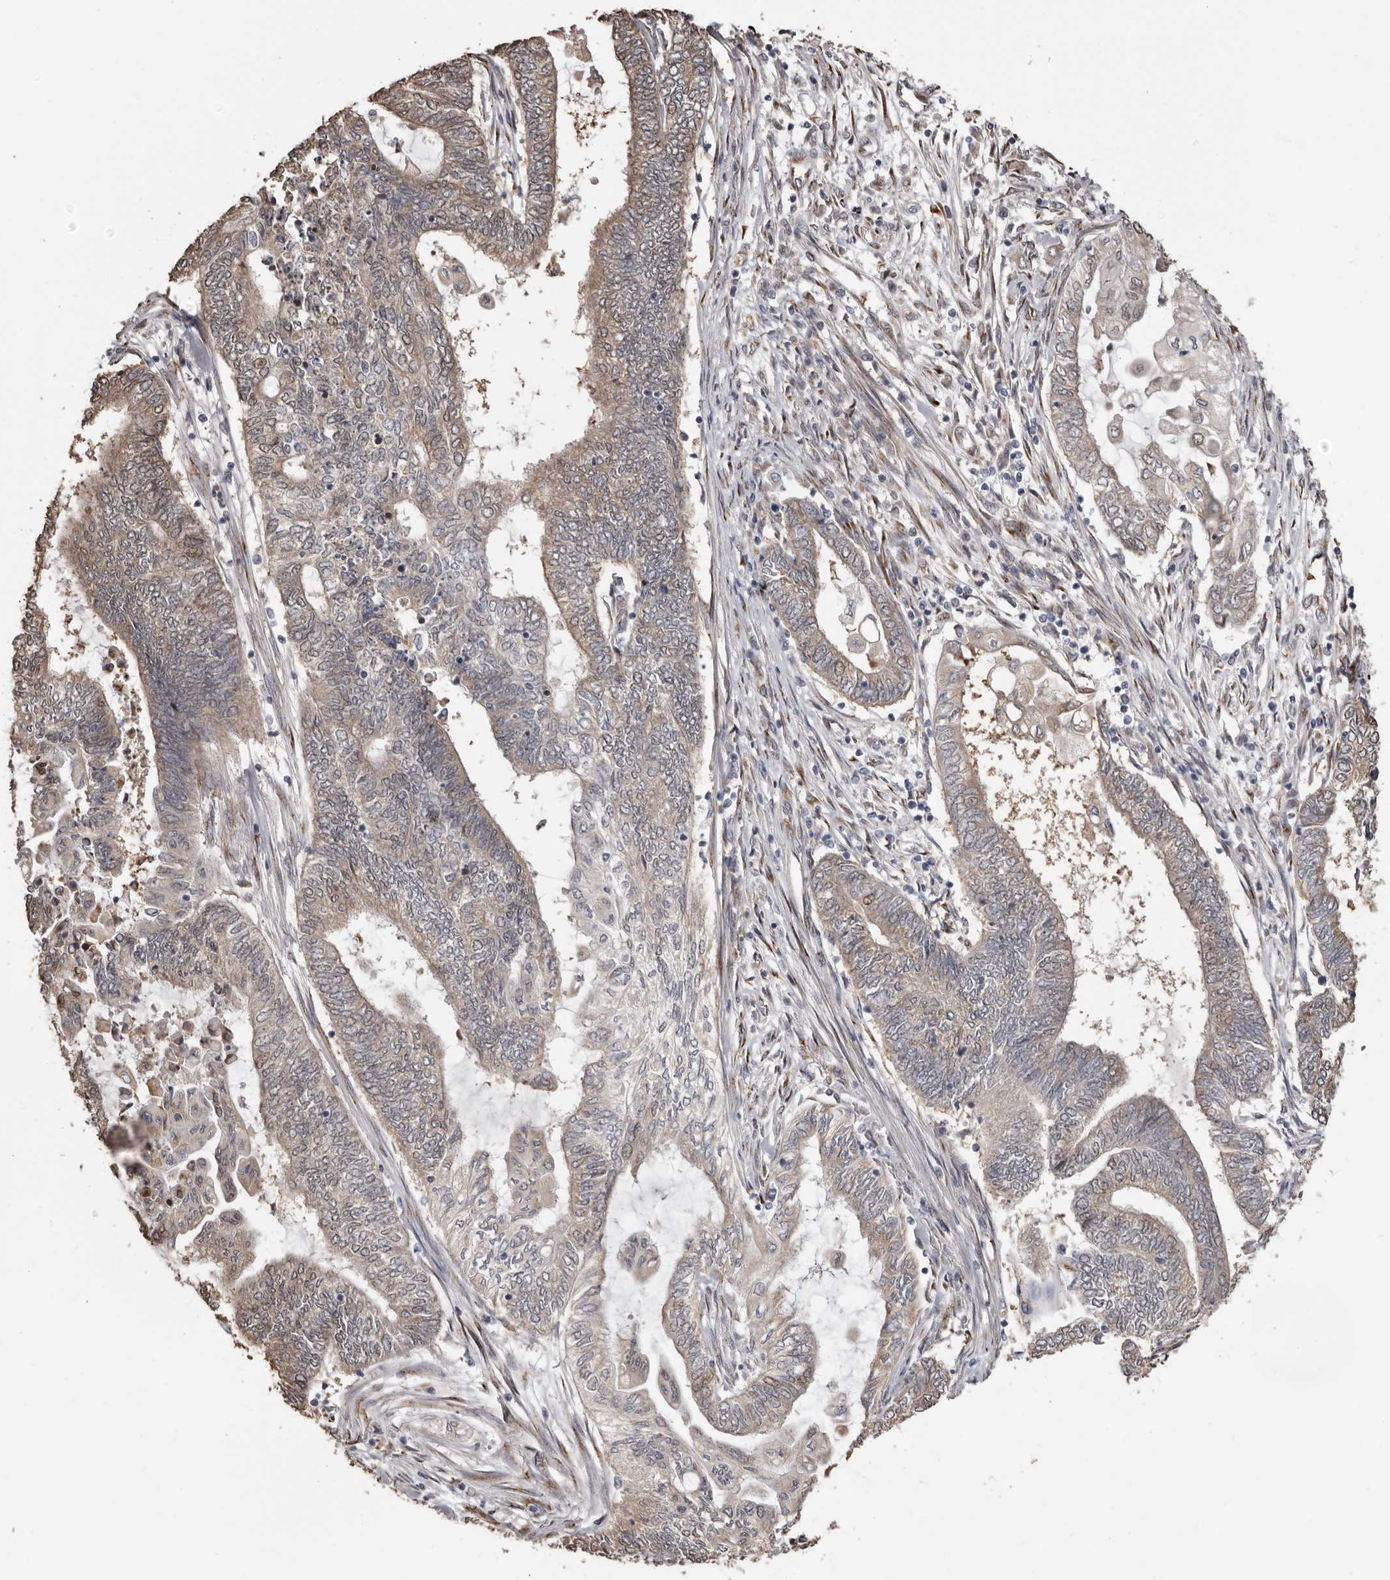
{"staining": {"intensity": "moderate", "quantity": "25%-75%", "location": "cytoplasmic/membranous"}, "tissue": "endometrial cancer", "cell_type": "Tumor cells", "image_type": "cancer", "snomed": [{"axis": "morphology", "description": "Adenocarcinoma, NOS"}, {"axis": "topography", "description": "Uterus"}, {"axis": "topography", "description": "Endometrium"}], "caption": "An immunohistochemistry (IHC) image of tumor tissue is shown. Protein staining in brown shows moderate cytoplasmic/membranous positivity in endometrial cancer (adenocarcinoma) within tumor cells.", "gene": "ENTREP1", "patient": {"sex": "female", "age": 70}}